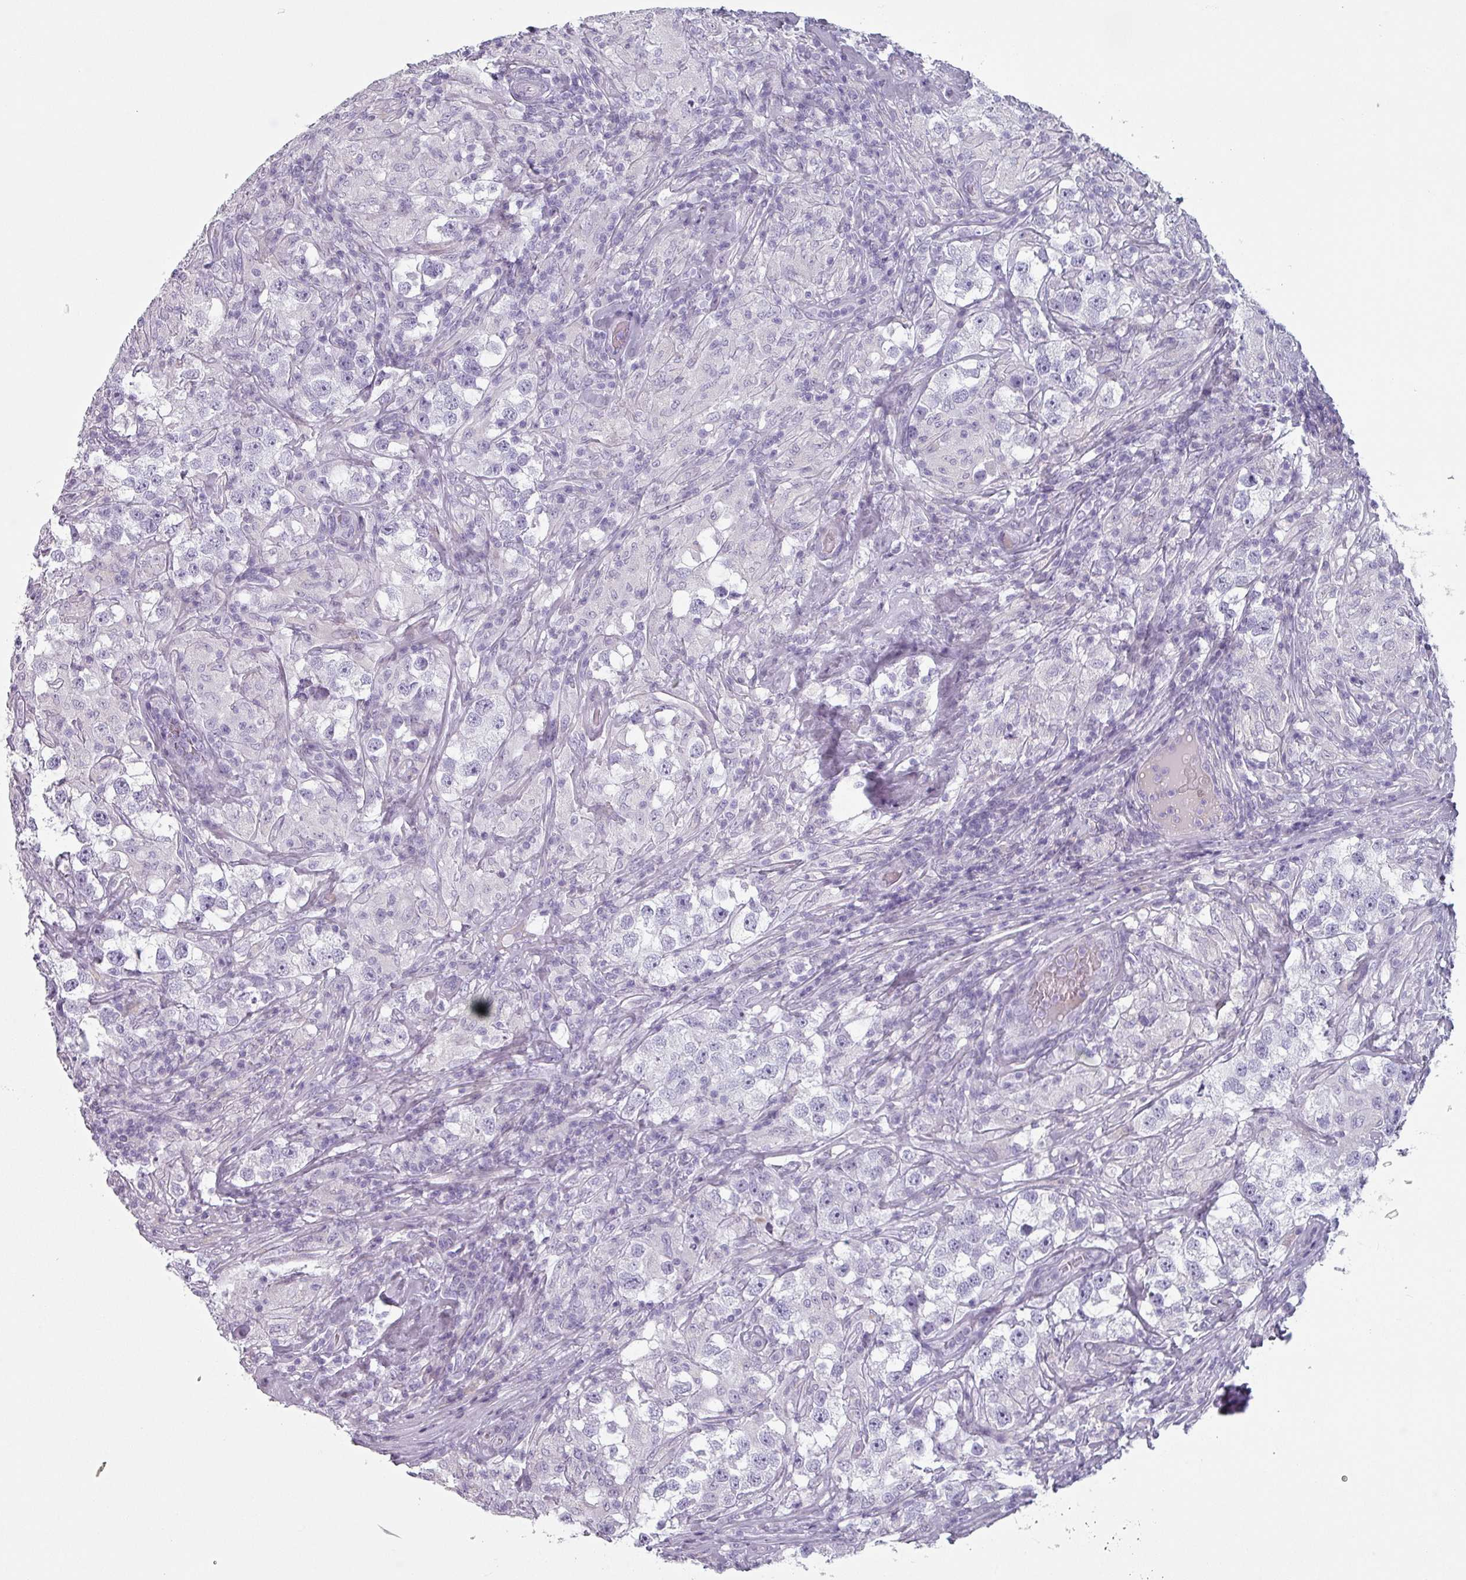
{"staining": {"intensity": "negative", "quantity": "none", "location": "none"}, "tissue": "testis cancer", "cell_type": "Tumor cells", "image_type": "cancer", "snomed": [{"axis": "morphology", "description": "Seminoma, NOS"}, {"axis": "topography", "description": "Testis"}], "caption": "Testis seminoma stained for a protein using IHC displays no staining tumor cells.", "gene": "SLC35G2", "patient": {"sex": "male", "age": 46}}